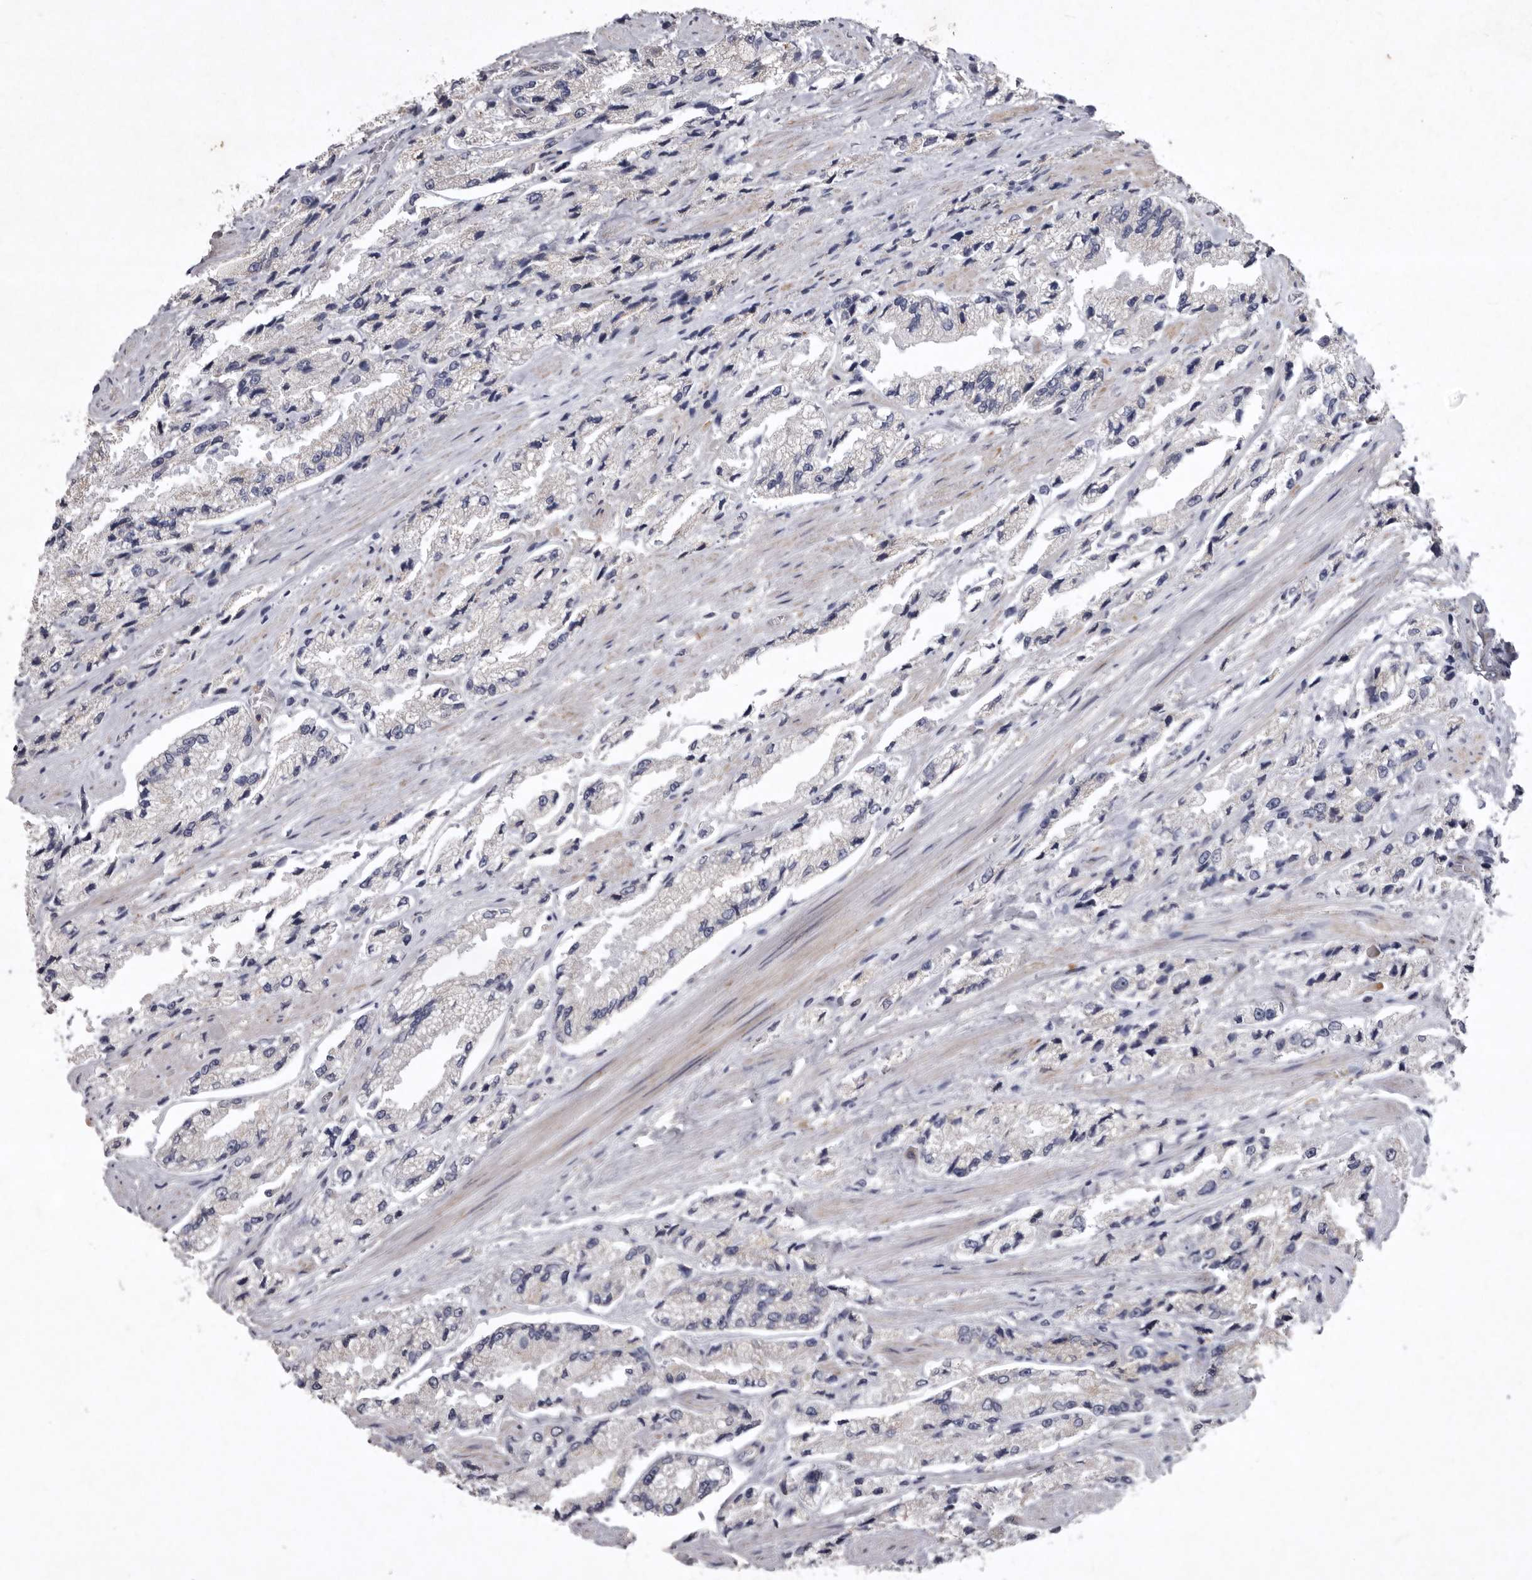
{"staining": {"intensity": "weak", "quantity": "<25%", "location": "cytoplasmic/membranous"}, "tissue": "prostate cancer", "cell_type": "Tumor cells", "image_type": "cancer", "snomed": [{"axis": "morphology", "description": "Adenocarcinoma, High grade"}, {"axis": "topography", "description": "Prostate"}], "caption": "IHC of human prostate high-grade adenocarcinoma displays no staining in tumor cells. (DAB (3,3'-diaminobenzidine) IHC, high magnification).", "gene": "NKAIN4", "patient": {"sex": "male", "age": 58}}